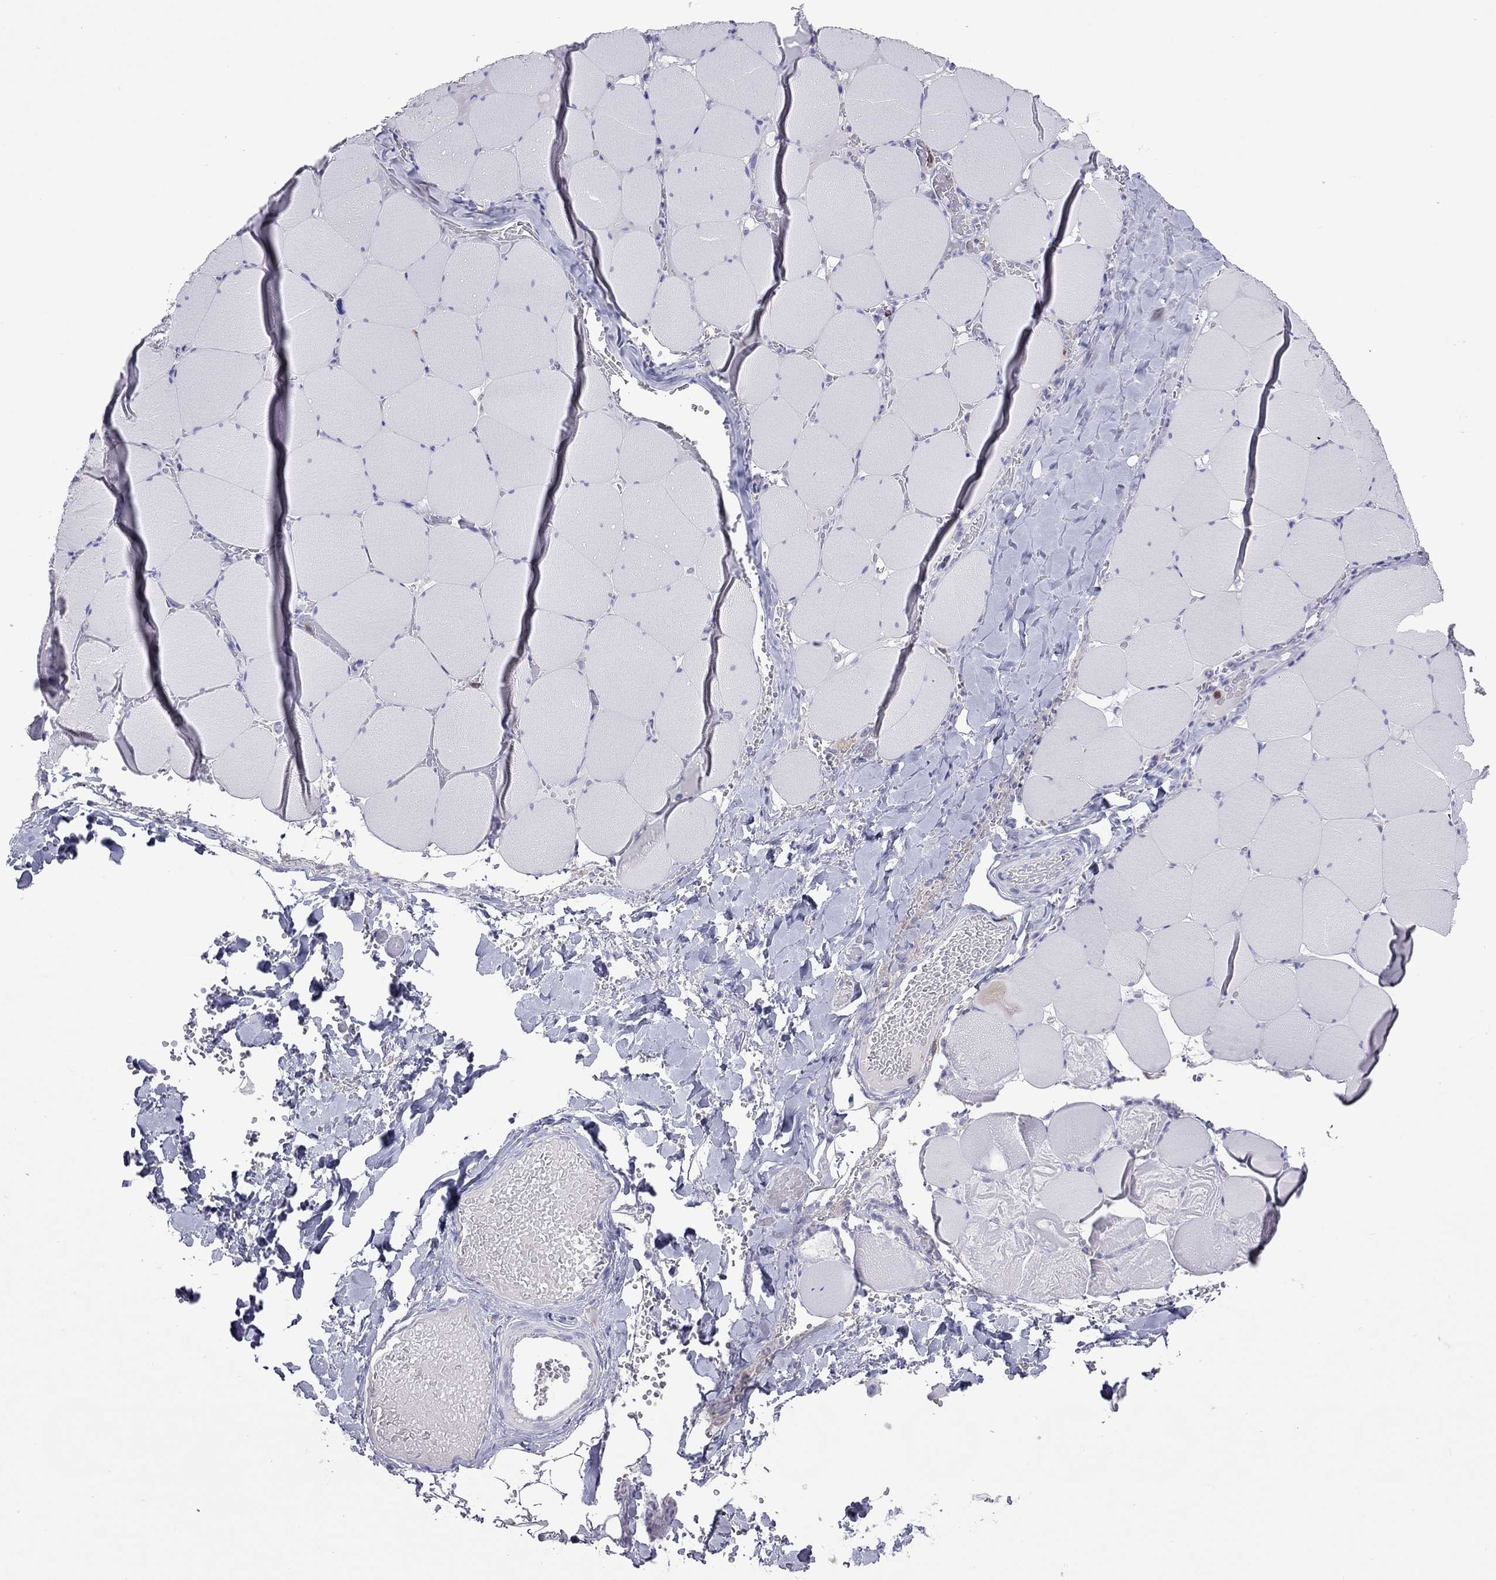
{"staining": {"intensity": "negative", "quantity": "none", "location": "none"}, "tissue": "skeletal muscle", "cell_type": "Myocytes", "image_type": "normal", "snomed": [{"axis": "morphology", "description": "Normal tissue, NOS"}, {"axis": "morphology", "description": "Malignant melanoma, Metastatic site"}, {"axis": "topography", "description": "Skeletal muscle"}], "caption": "The immunohistochemistry (IHC) micrograph has no significant positivity in myocytes of skeletal muscle.", "gene": "ENSG00000288637", "patient": {"sex": "male", "age": 50}}